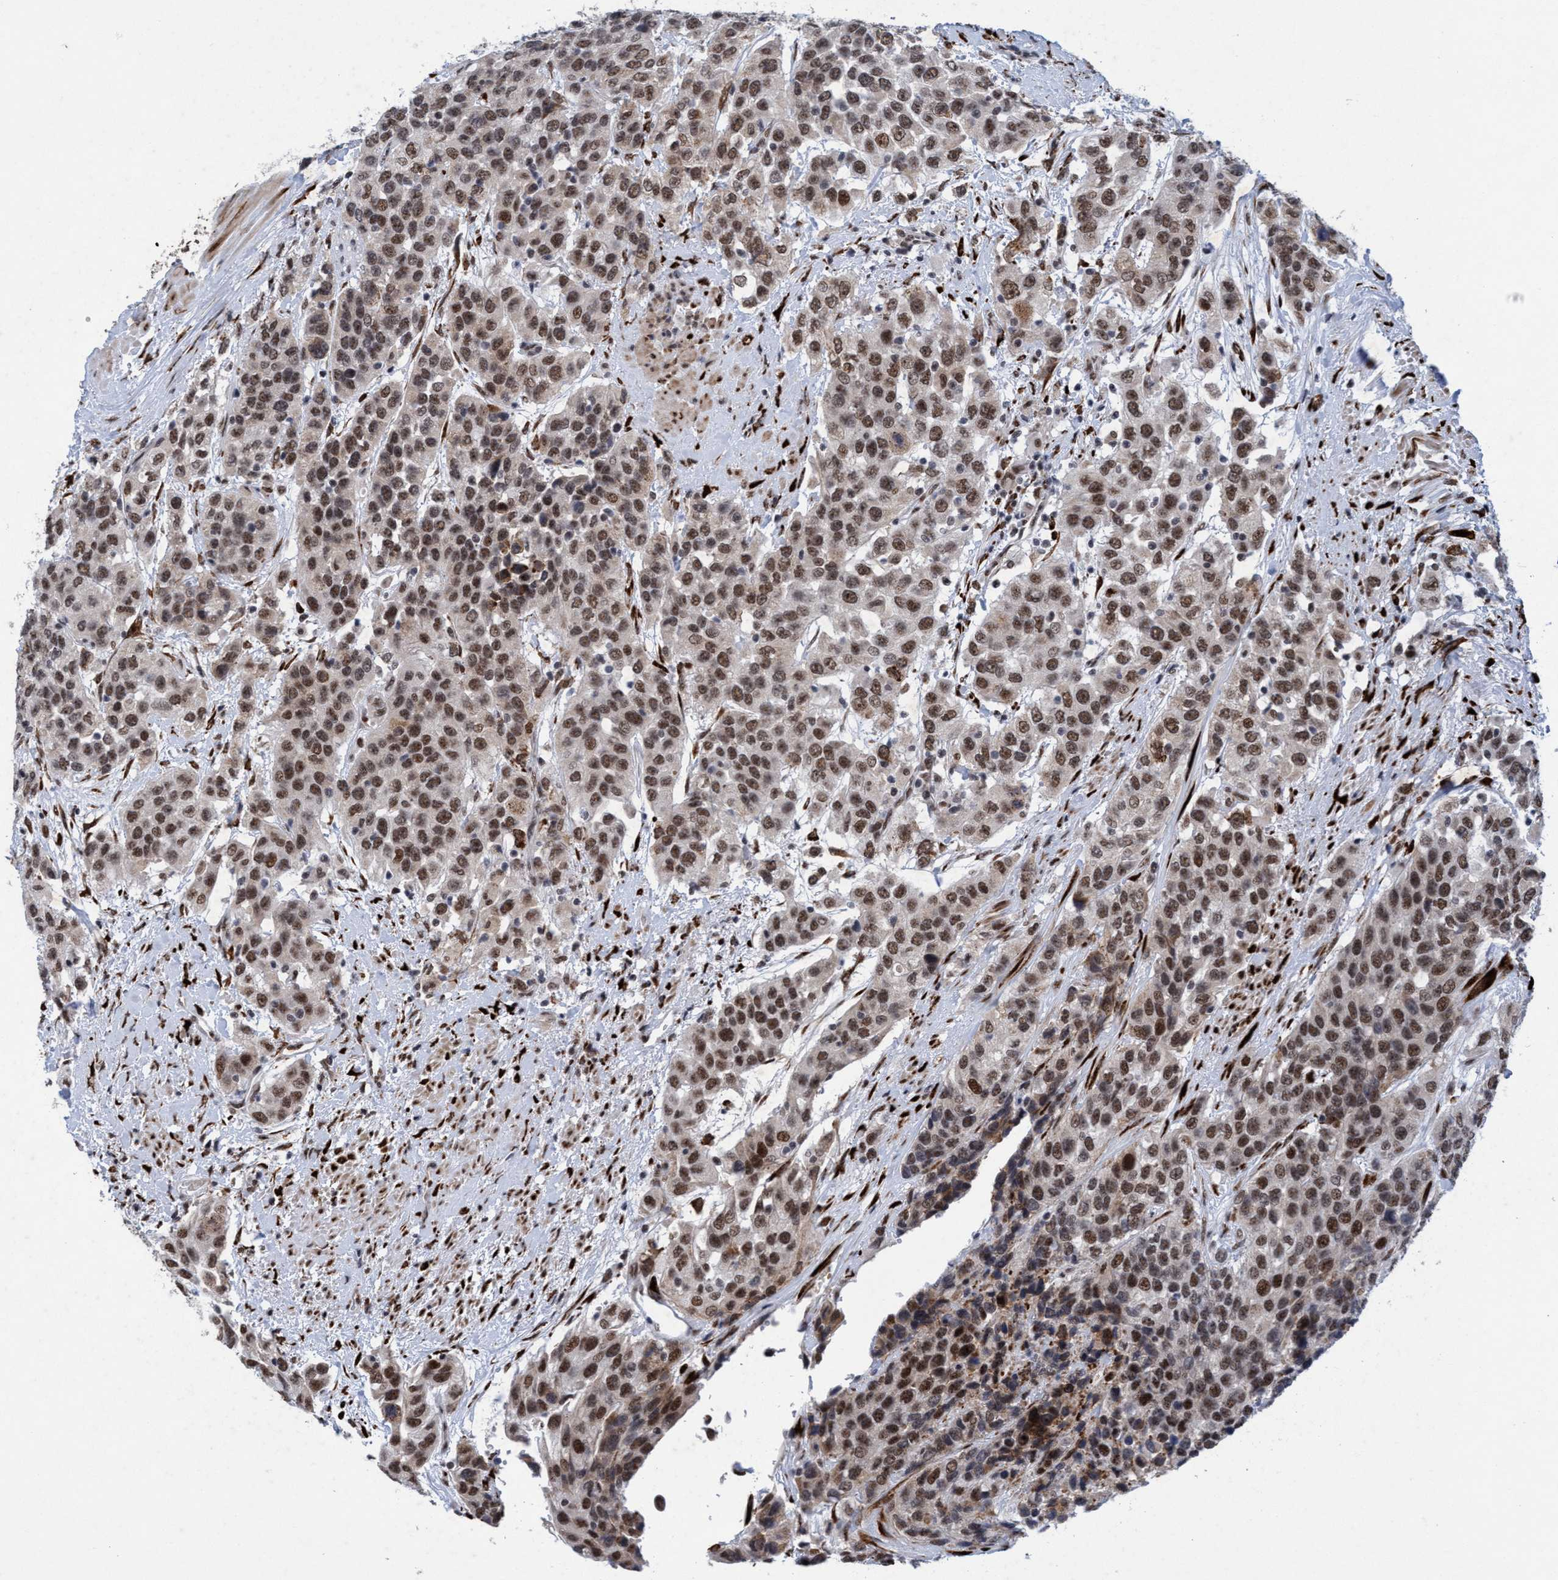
{"staining": {"intensity": "moderate", "quantity": ">75%", "location": "nuclear"}, "tissue": "urothelial cancer", "cell_type": "Tumor cells", "image_type": "cancer", "snomed": [{"axis": "morphology", "description": "Urothelial carcinoma, High grade"}, {"axis": "topography", "description": "Urinary bladder"}], "caption": "Urothelial cancer was stained to show a protein in brown. There is medium levels of moderate nuclear expression in about >75% of tumor cells.", "gene": "GLT6D1", "patient": {"sex": "female", "age": 80}}